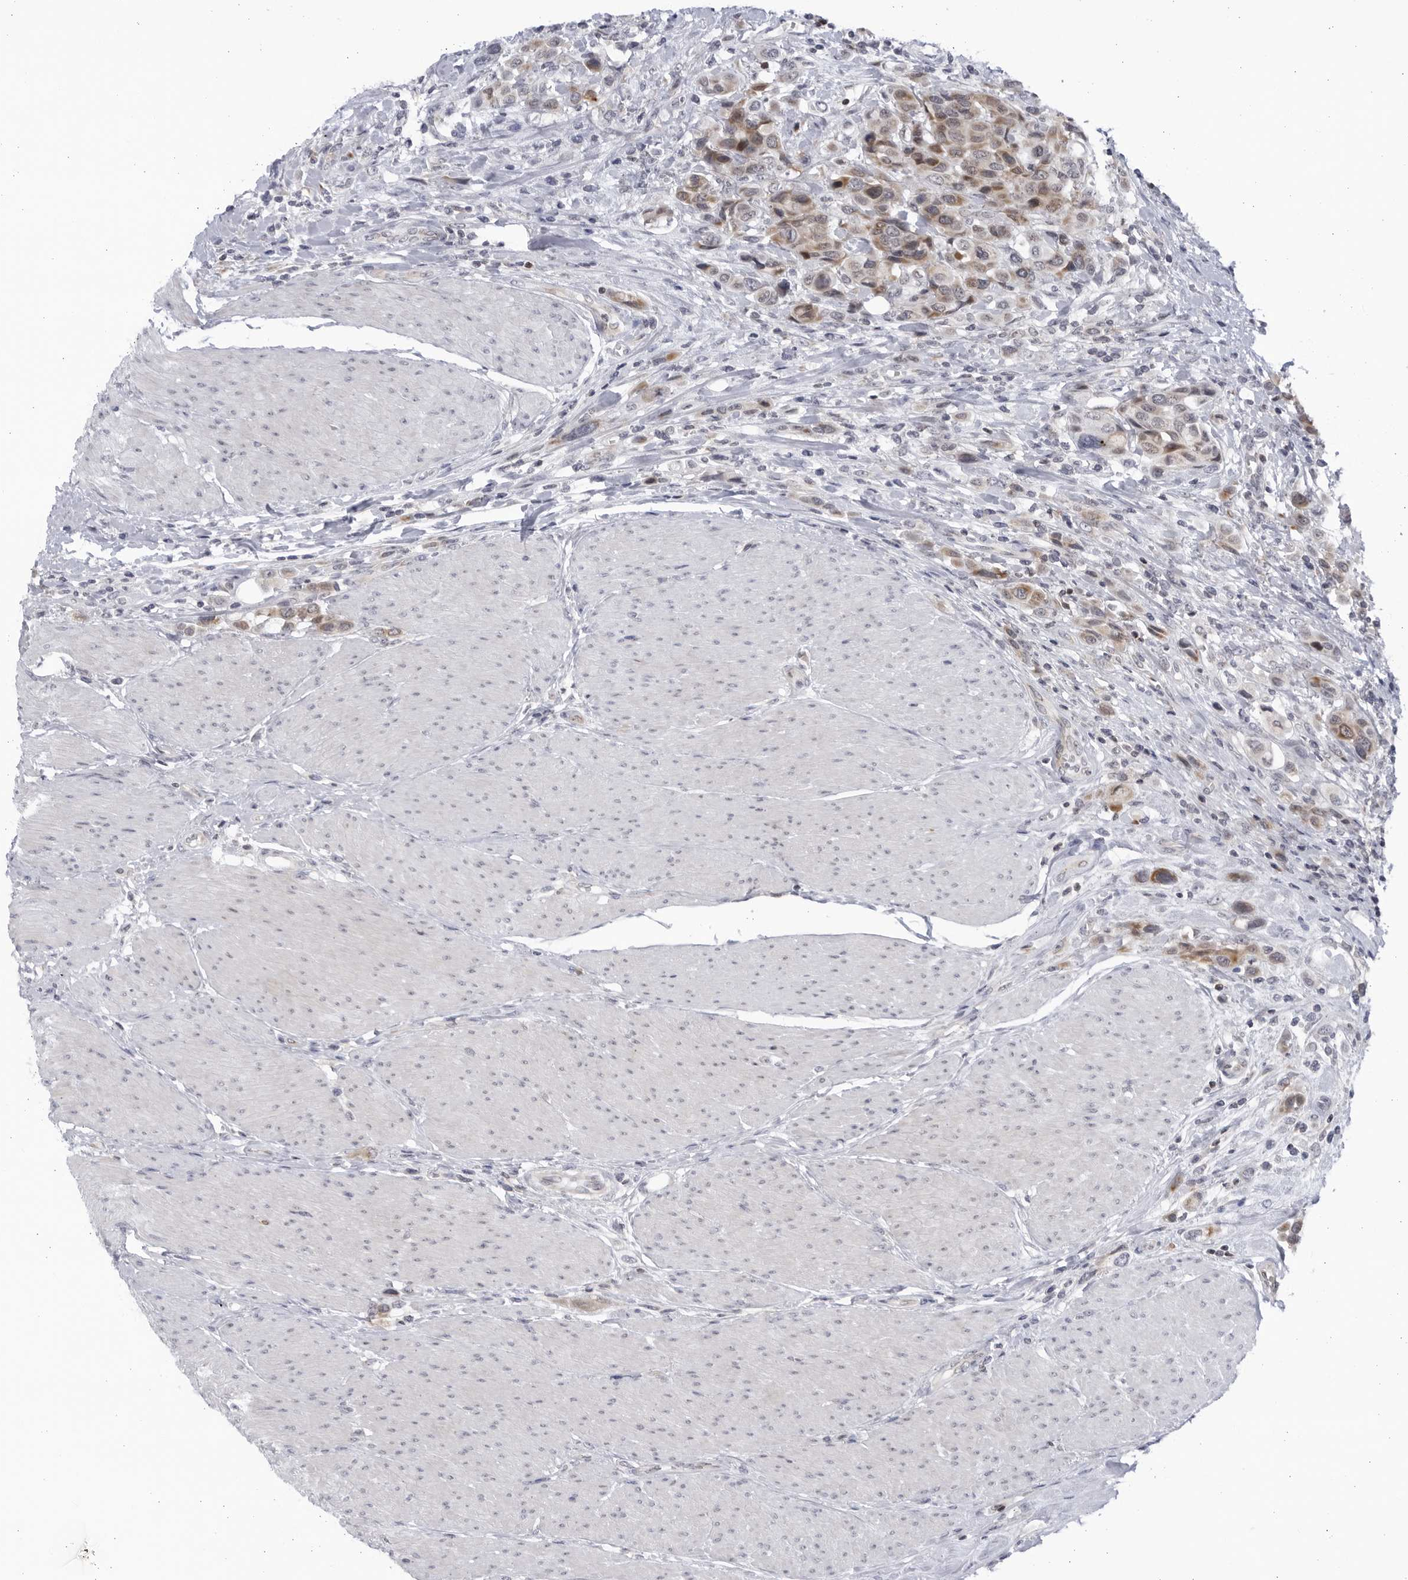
{"staining": {"intensity": "moderate", "quantity": ">75%", "location": "cytoplasmic/membranous"}, "tissue": "urothelial cancer", "cell_type": "Tumor cells", "image_type": "cancer", "snomed": [{"axis": "morphology", "description": "Urothelial carcinoma, High grade"}, {"axis": "topography", "description": "Urinary bladder"}], "caption": "Tumor cells display moderate cytoplasmic/membranous expression in approximately >75% of cells in urothelial carcinoma (high-grade).", "gene": "SLC25A22", "patient": {"sex": "male", "age": 50}}